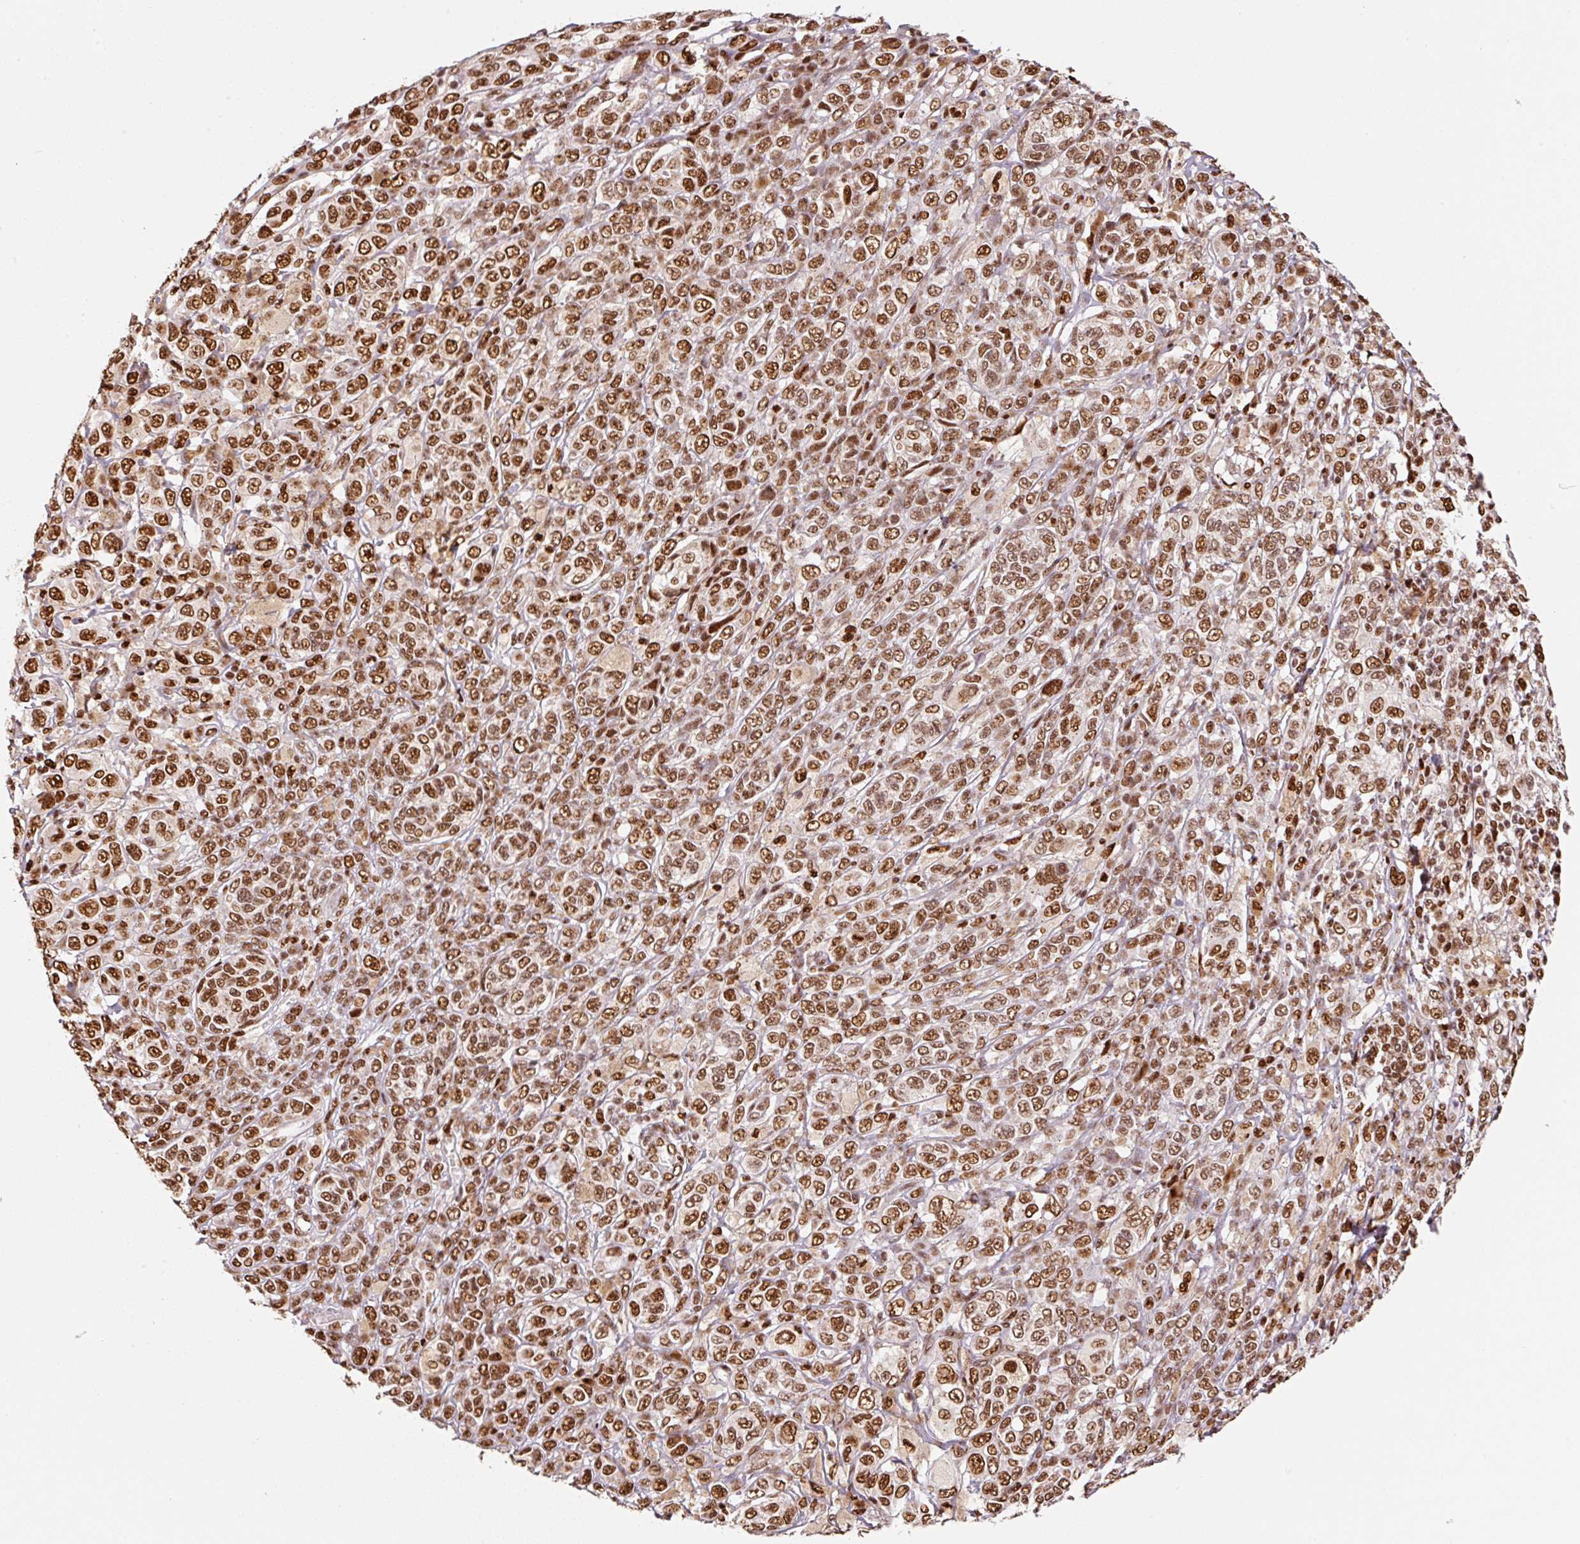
{"staining": {"intensity": "moderate", "quantity": ">75%", "location": "nuclear"}, "tissue": "melanoma", "cell_type": "Tumor cells", "image_type": "cancer", "snomed": [{"axis": "morphology", "description": "Malignant melanoma, NOS"}, {"axis": "topography", "description": "Skin"}], "caption": "Melanoma stained with DAB immunohistochemistry displays medium levels of moderate nuclear expression in about >75% of tumor cells.", "gene": "GPR139", "patient": {"sex": "male", "age": 42}}